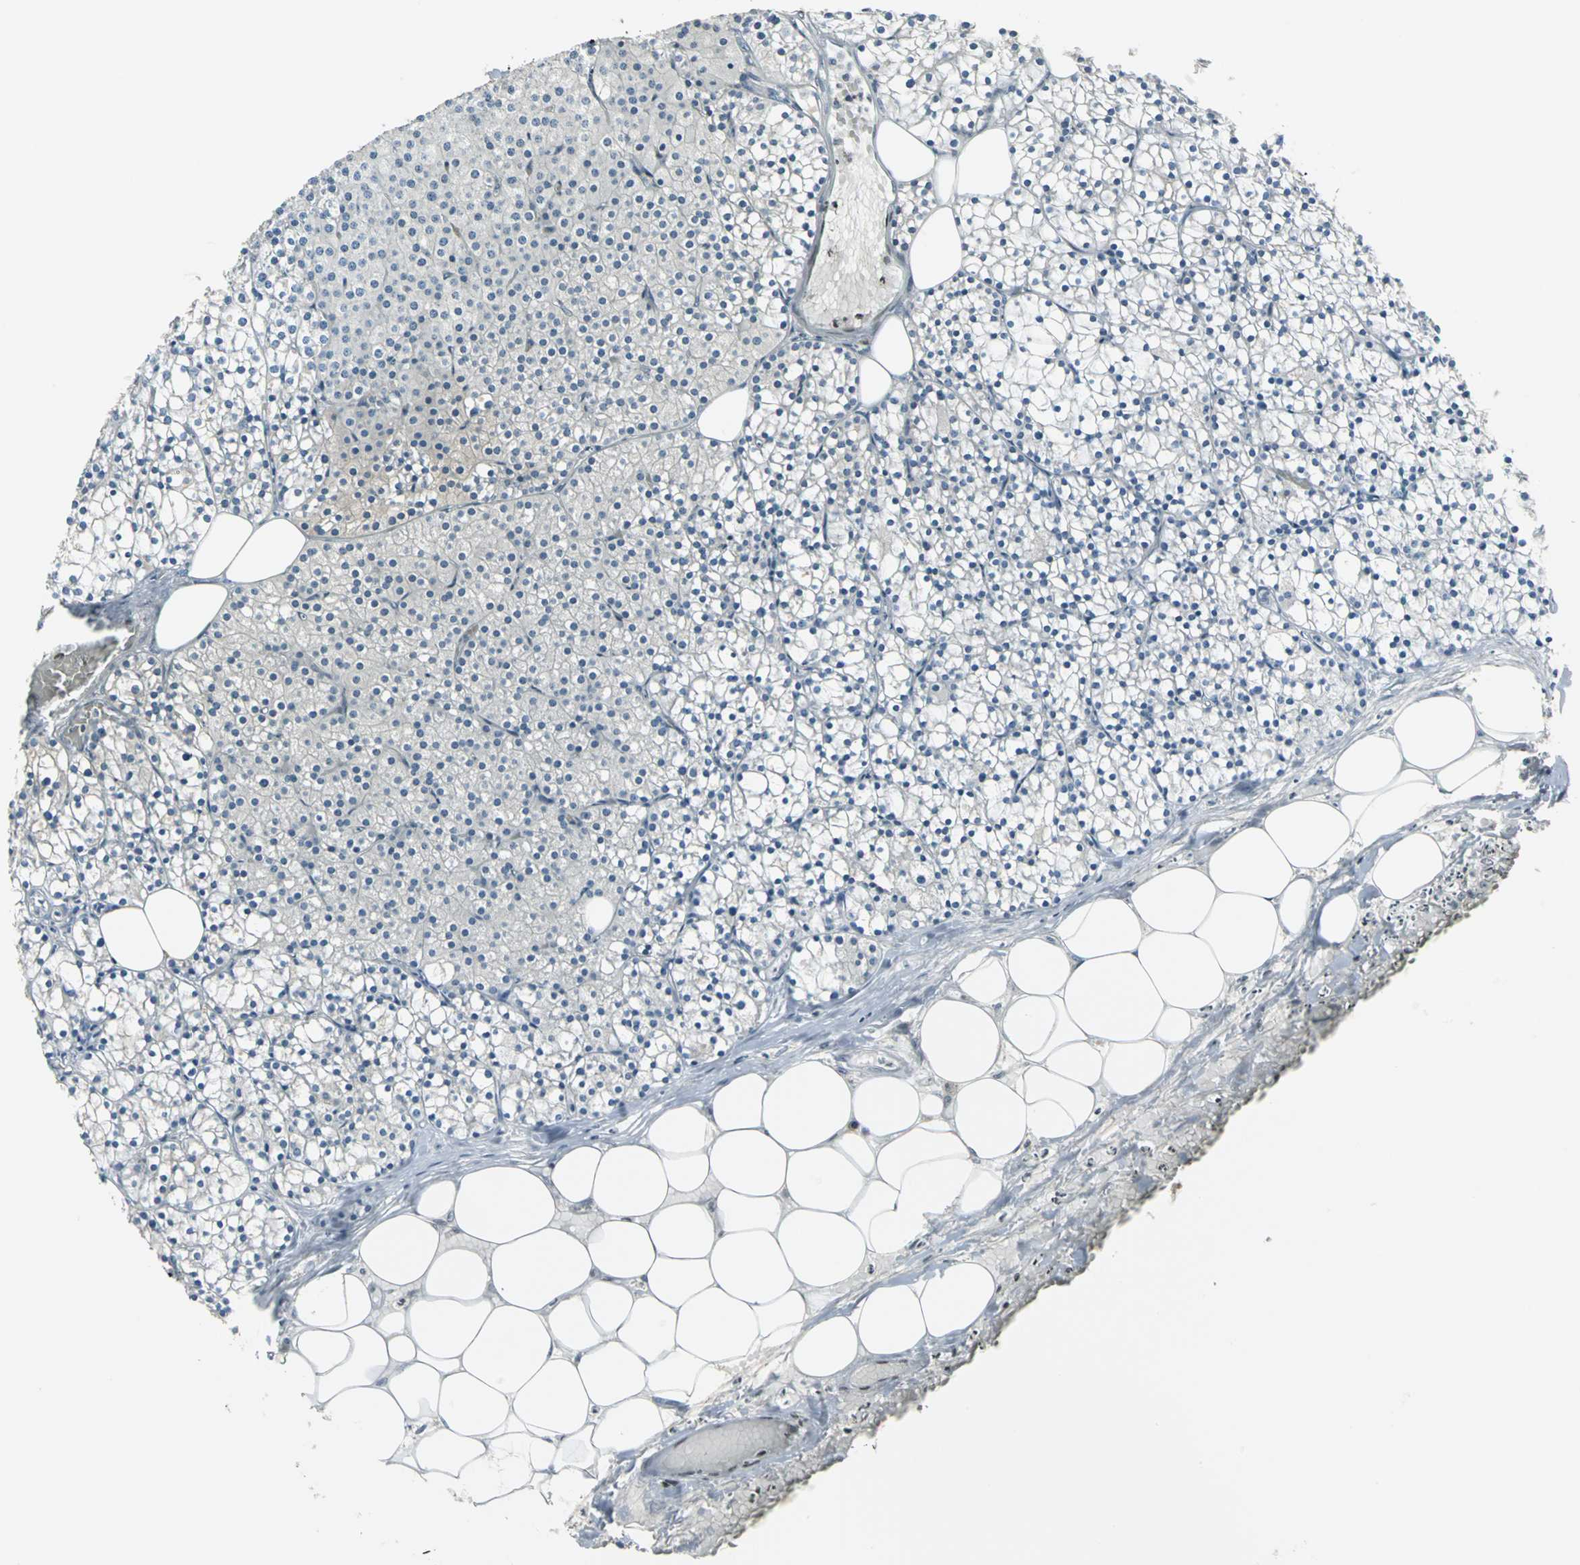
{"staining": {"intensity": "weak", "quantity": "25%-75%", "location": "cytoplasmic/membranous,nuclear"}, "tissue": "parathyroid gland", "cell_type": "Glandular cells", "image_type": "normal", "snomed": [{"axis": "morphology", "description": "Normal tissue, NOS"}, {"axis": "topography", "description": "Parathyroid gland"}], "caption": "IHC photomicrograph of unremarkable parathyroid gland stained for a protein (brown), which demonstrates low levels of weak cytoplasmic/membranous,nuclear staining in about 25%-75% of glandular cells.", "gene": "MCM3", "patient": {"sex": "female", "age": 63}}